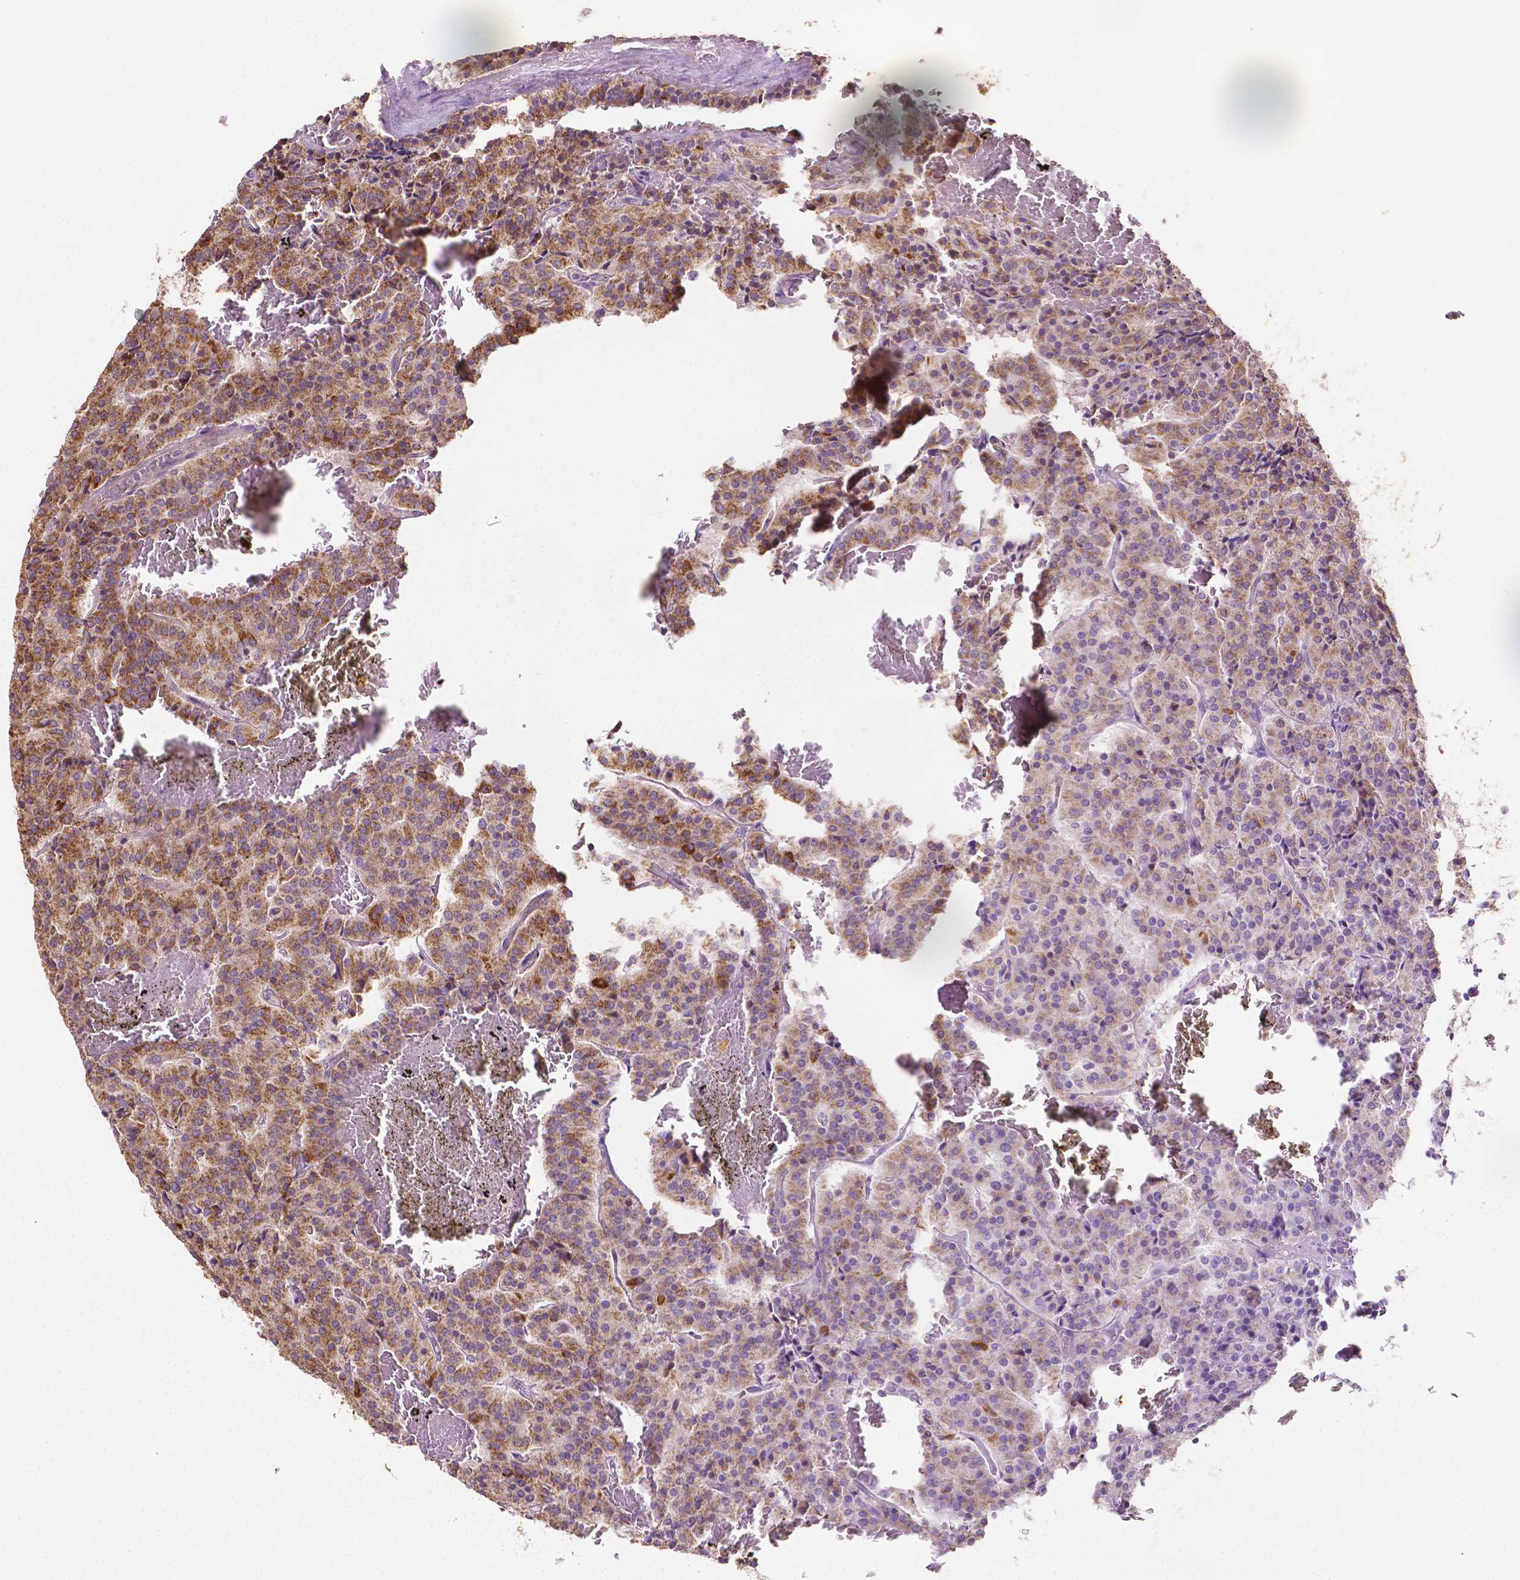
{"staining": {"intensity": "moderate", "quantity": ">75%", "location": "cytoplasmic/membranous"}, "tissue": "carcinoid", "cell_type": "Tumor cells", "image_type": "cancer", "snomed": [{"axis": "morphology", "description": "Carcinoid, malignant, NOS"}, {"axis": "topography", "description": "Lung"}], "caption": "Carcinoid (malignant) was stained to show a protein in brown. There is medium levels of moderate cytoplasmic/membranous staining in approximately >75% of tumor cells.", "gene": "LRR1", "patient": {"sex": "male", "age": 70}}